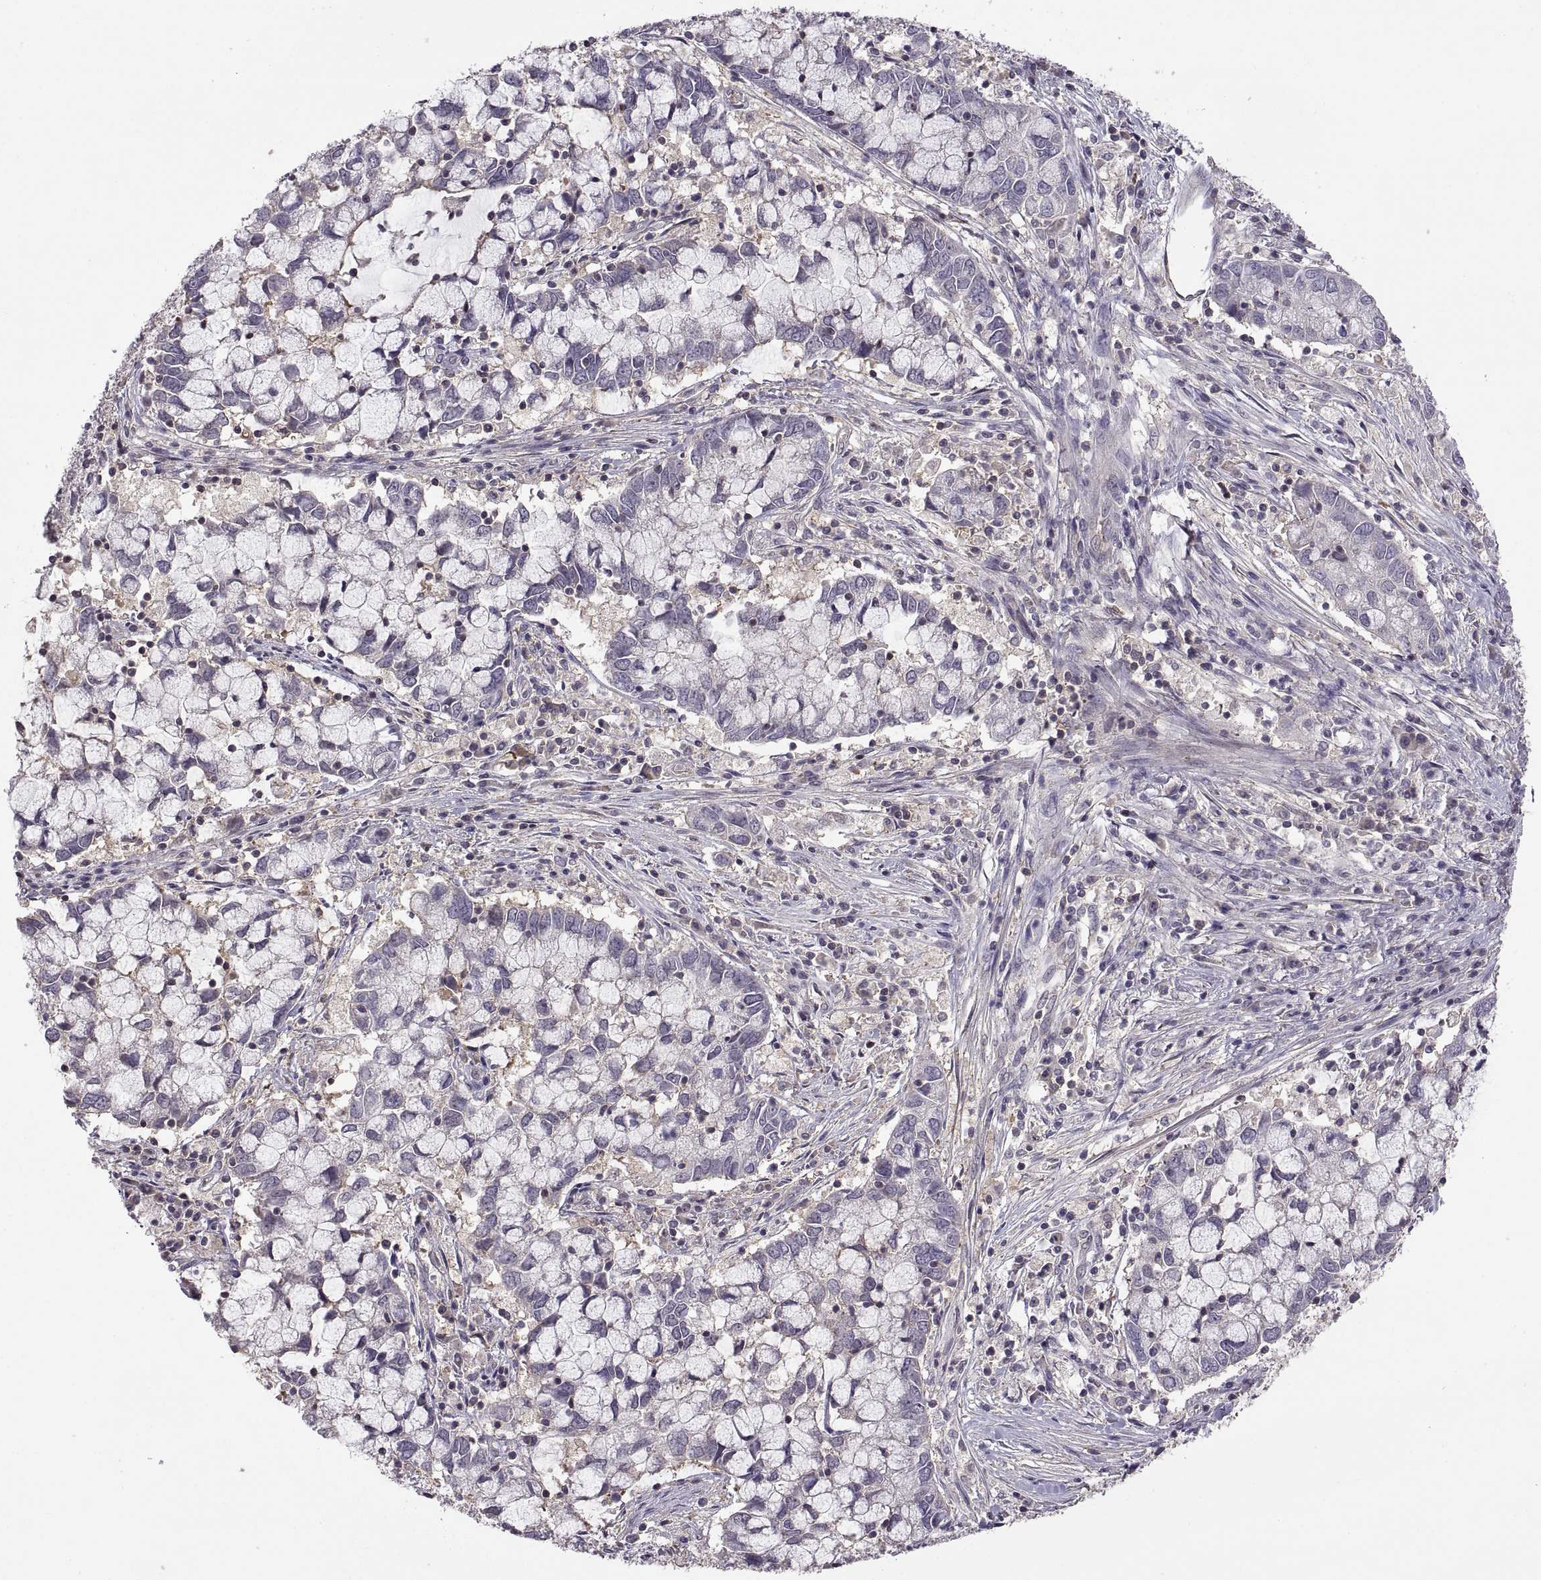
{"staining": {"intensity": "negative", "quantity": "none", "location": "none"}, "tissue": "cervical cancer", "cell_type": "Tumor cells", "image_type": "cancer", "snomed": [{"axis": "morphology", "description": "Adenocarcinoma, NOS"}, {"axis": "topography", "description": "Cervix"}], "caption": "Immunohistochemistry micrograph of neoplastic tissue: cervical cancer stained with DAB demonstrates no significant protein expression in tumor cells.", "gene": "NMNAT2", "patient": {"sex": "female", "age": 40}}